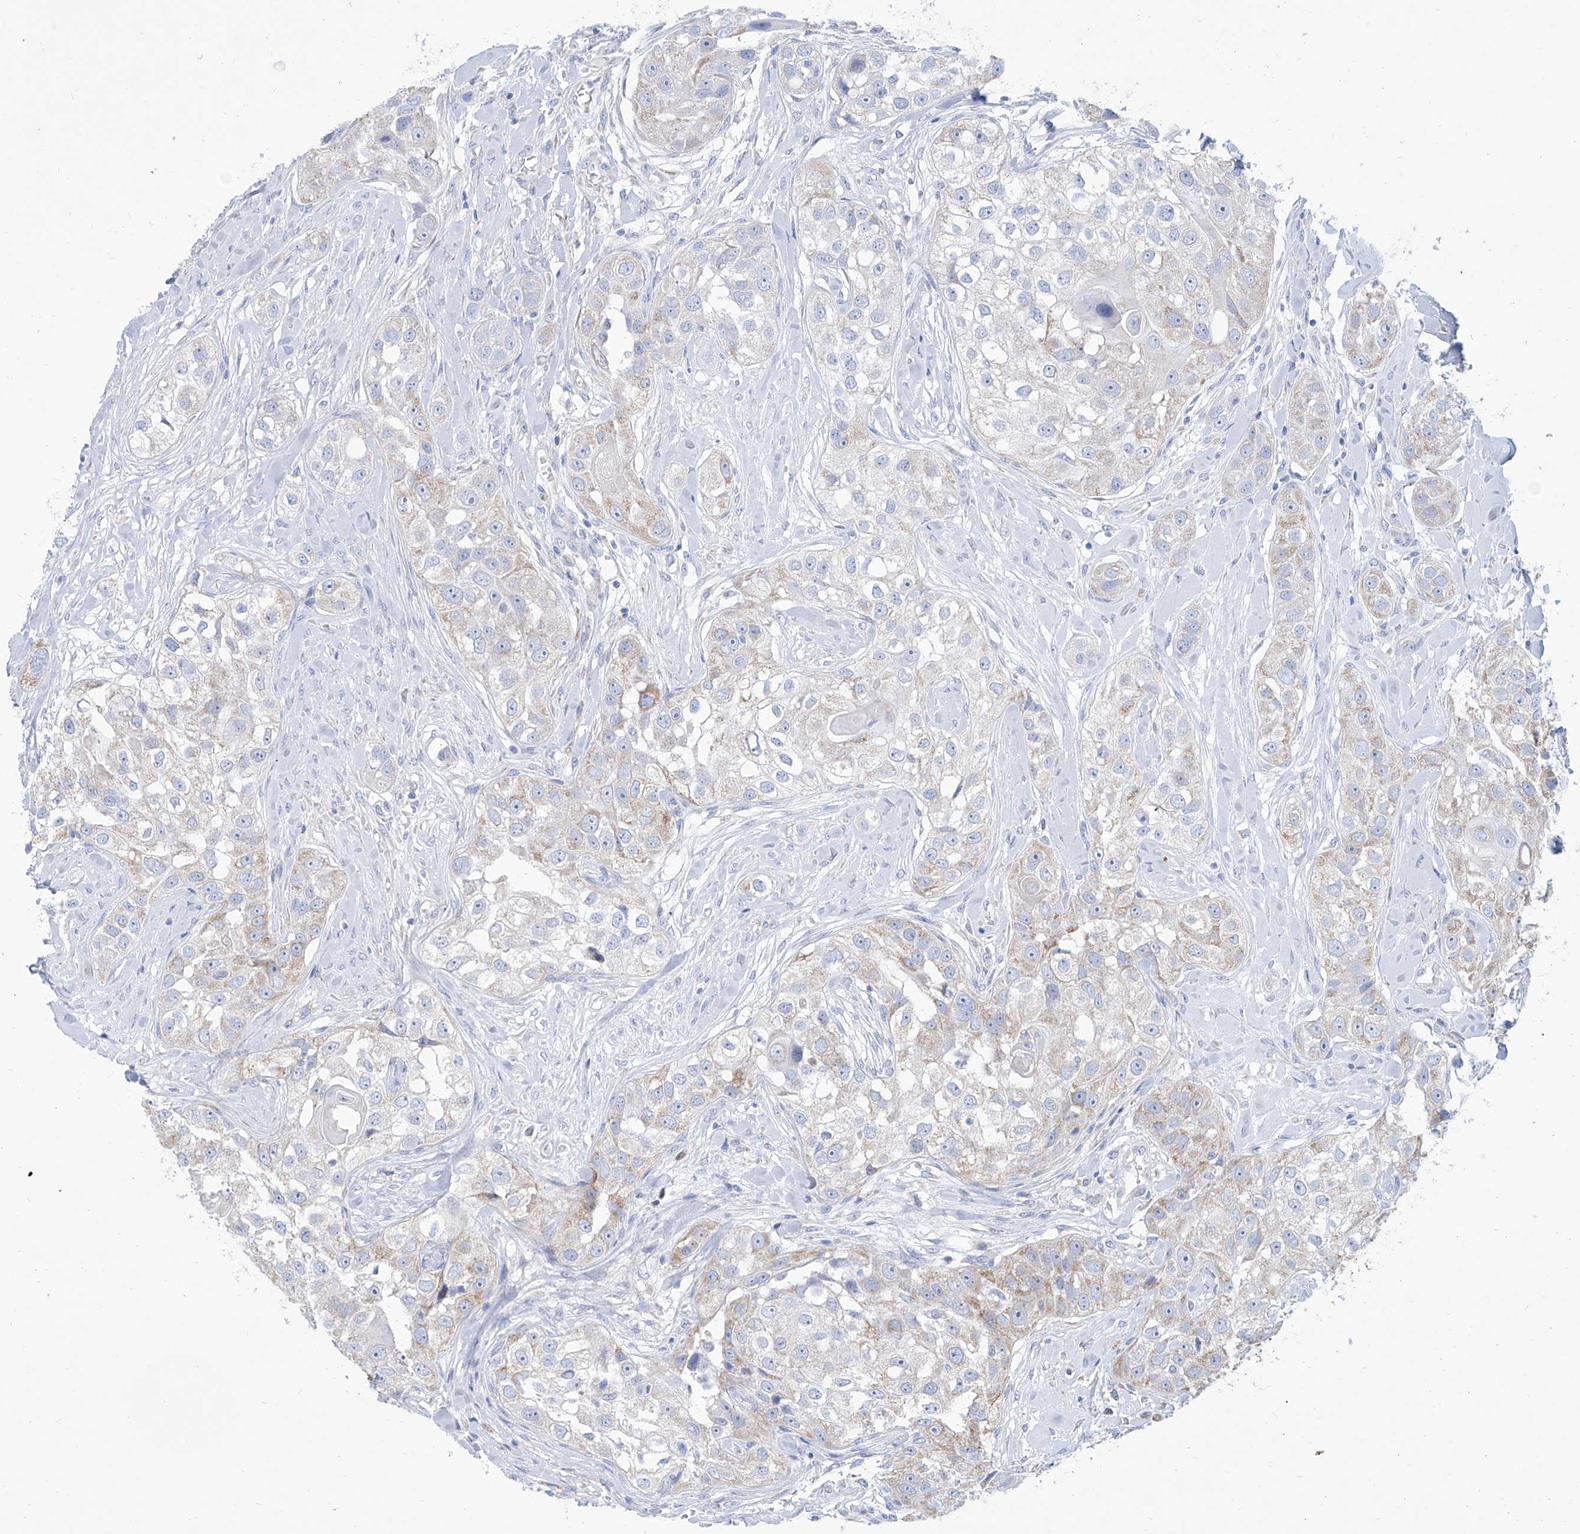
{"staining": {"intensity": "weak", "quantity": "<25%", "location": "cytoplasmic/membranous"}, "tissue": "head and neck cancer", "cell_type": "Tumor cells", "image_type": "cancer", "snomed": [{"axis": "morphology", "description": "Normal tissue, NOS"}, {"axis": "morphology", "description": "Squamous cell carcinoma, NOS"}, {"axis": "topography", "description": "Skeletal muscle"}, {"axis": "topography", "description": "Head-Neck"}], "caption": "A high-resolution photomicrograph shows immunohistochemistry (IHC) staining of head and neck cancer (squamous cell carcinoma), which exhibits no significant staining in tumor cells.", "gene": "ALDH6A1", "patient": {"sex": "male", "age": 51}}